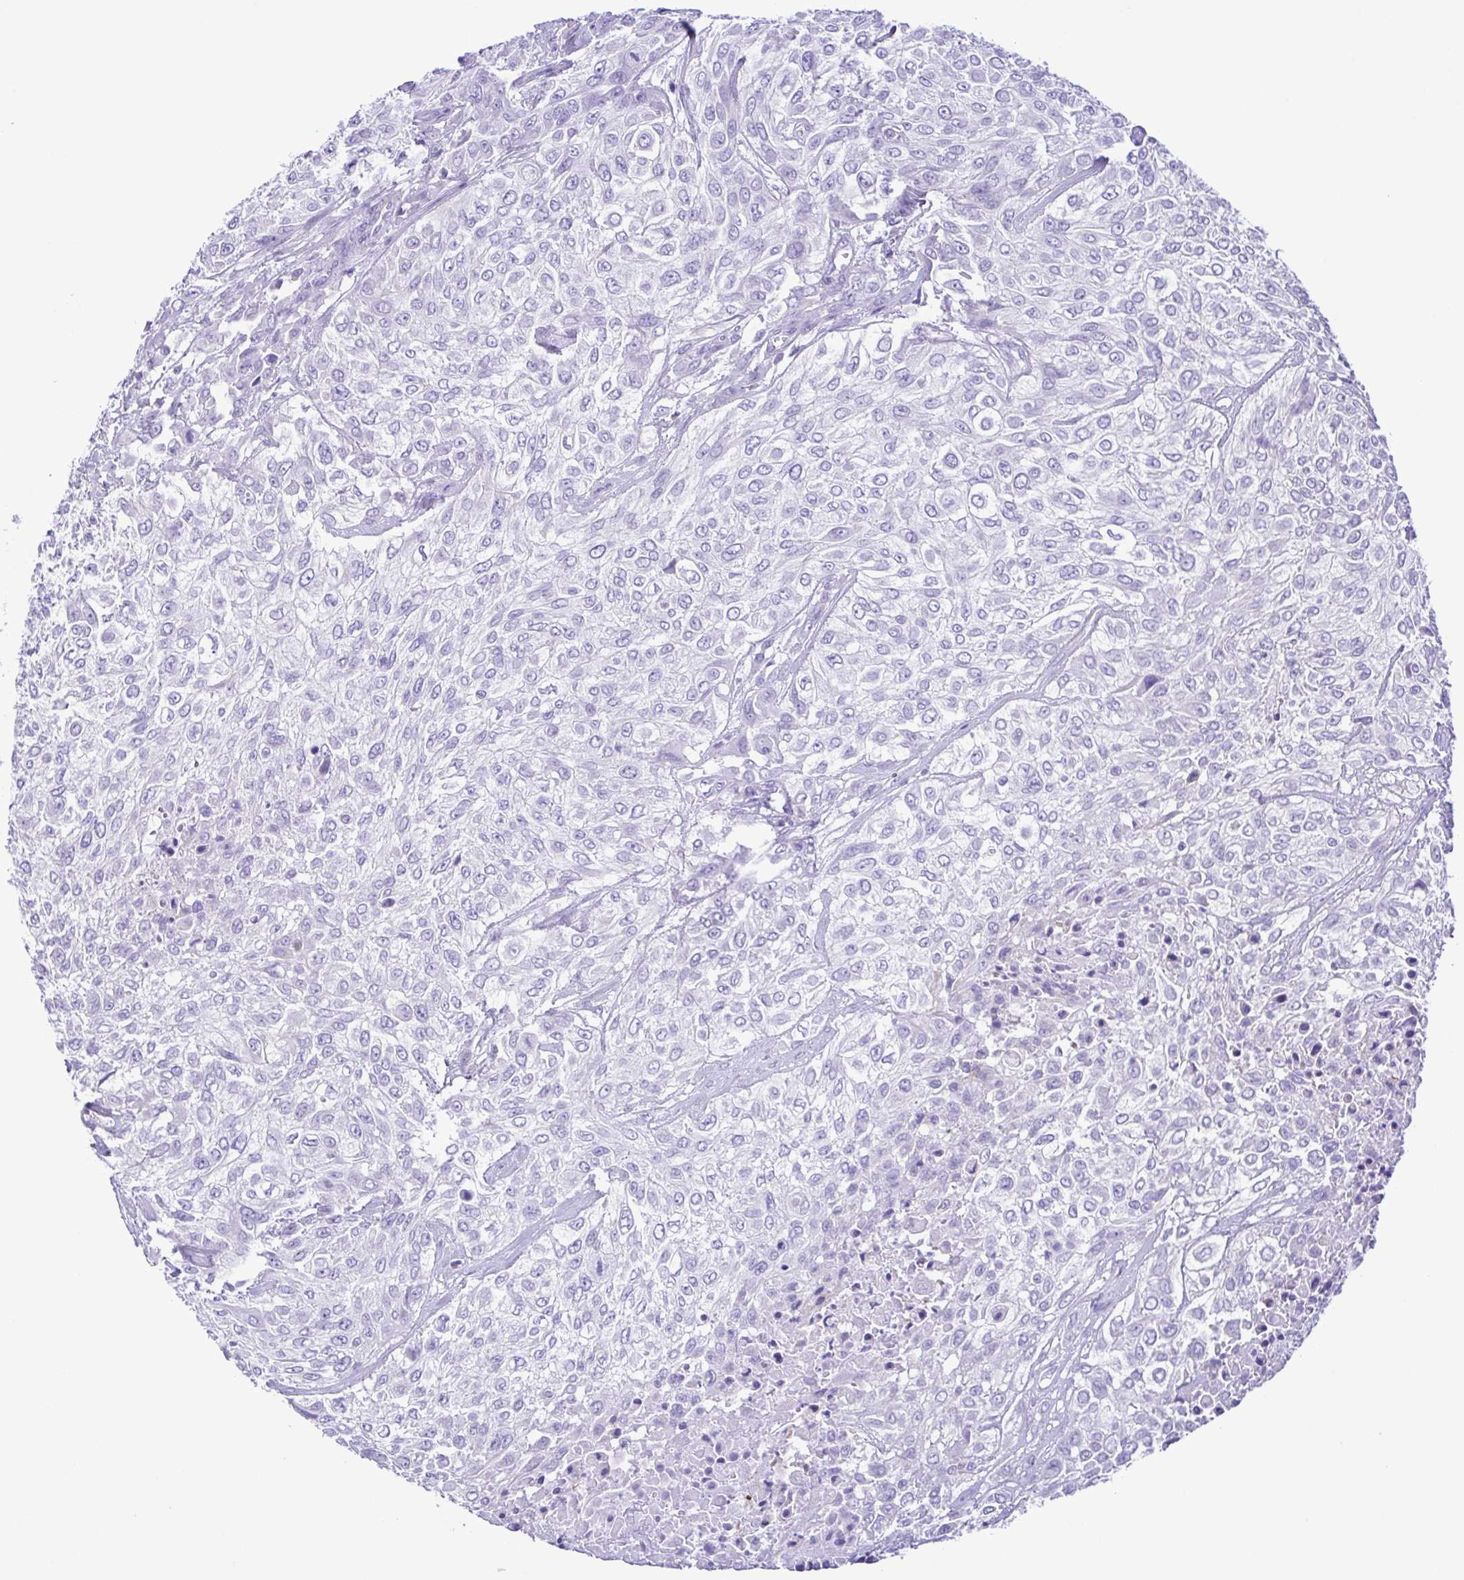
{"staining": {"intensity": "negative", "quantity": "none", "location": "none"}, "tissue": "urothelial cancer", "cell_type": "Tumor cells", "image_type": "cancer", "snomed": [{"axis": "morphology", "description": "Urothelial carcinoma, High grade"}, {"axis": "topography", "description": "Urinary bladder"}], "caption": "High magnification brightfield microscopy of urothelial cancer stained with DAB (brown) and counterstained with hematoxylin (blue): tumor cells show no significant staining.", "gene": "PAK3", "patient": {"sex": "male", "age": 57}}